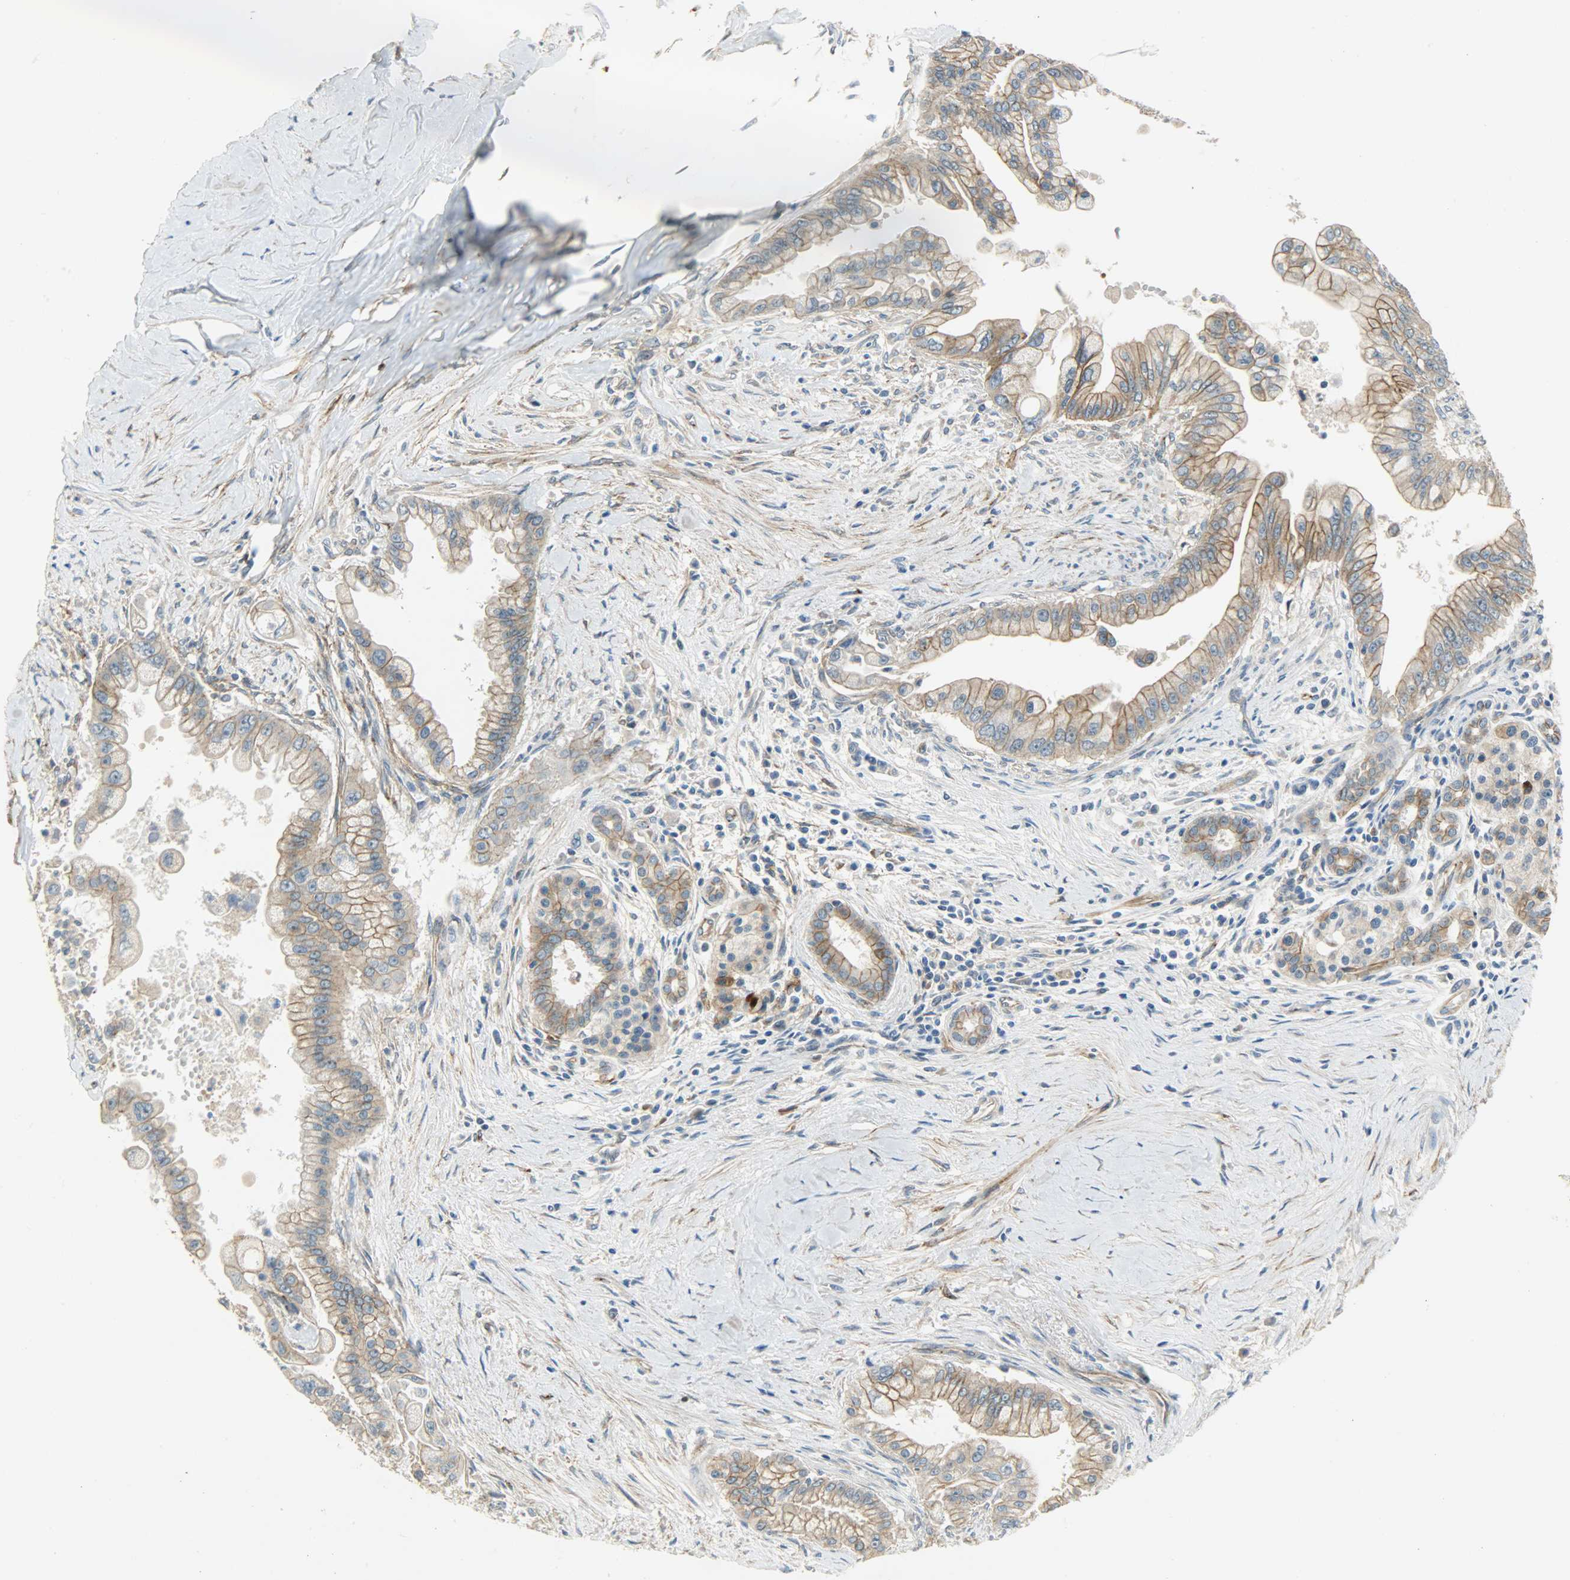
{"staining": {"intensity": "moderate", "quantity": ">75%", "location": "cytoplasmic/membranous"}, "tissue": "pancreatic cancer", "cell_type": "Tumor cells", "image_type": "cancer", "snomed": [{"axis": "morphology", "description": "Adenocarcinoma, NOS"}, {"axis": "topography", "description": "Pancreas"}], "caption": "Immunohistochemistry (IHC) of pancreatic cancer (adenocarcinoma) reveals medium levels of moderate cytoplasmic/membranous expression in about >75% of tumor cells.", "gene": "KIAA1217", "patient": {"sex": "male", "age": 59}}